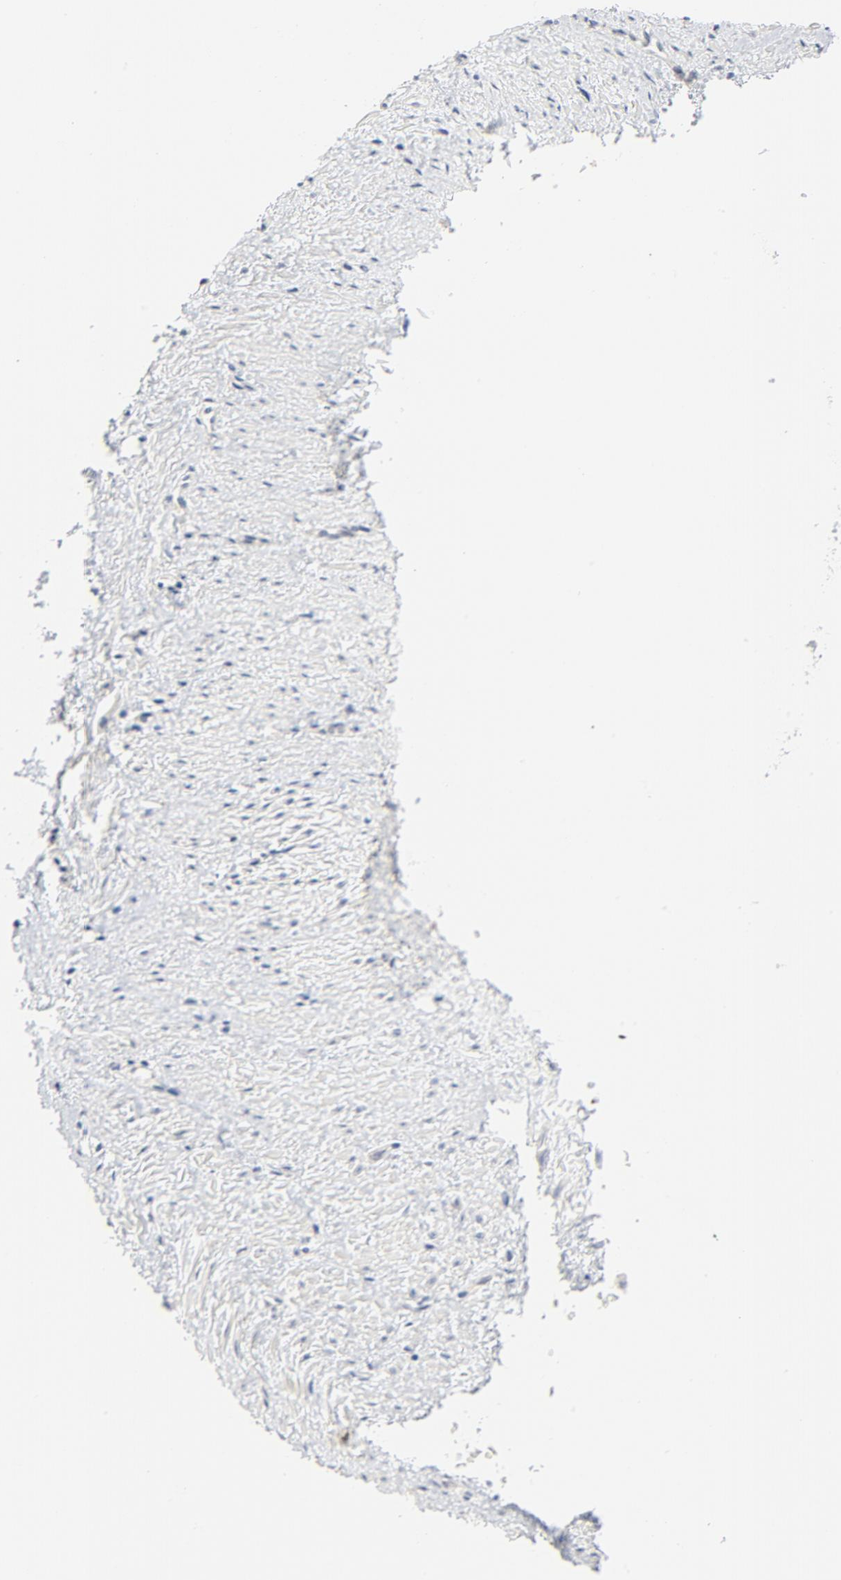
{"staining": {"intensity": "negative", "quantity": "none", "location": "none"}, "tissue": "smooth muscle", "cell_type": "Smooth muscle cells", "image_type": "normal", "snomed": [{"axis": "morphology", "description": "Normal tissue, NOS"}, {"axis": "topography", "description": "Smooth muscle"}, {"axis": "topography", "description": "Uterus"}], "caption": "A photomicrograph of smooth muscle stained for a protein demonstrates no brown staining in smooth muscle cells.", "gene": "BAD", "patient": {"sex": "female", "age": 39}}